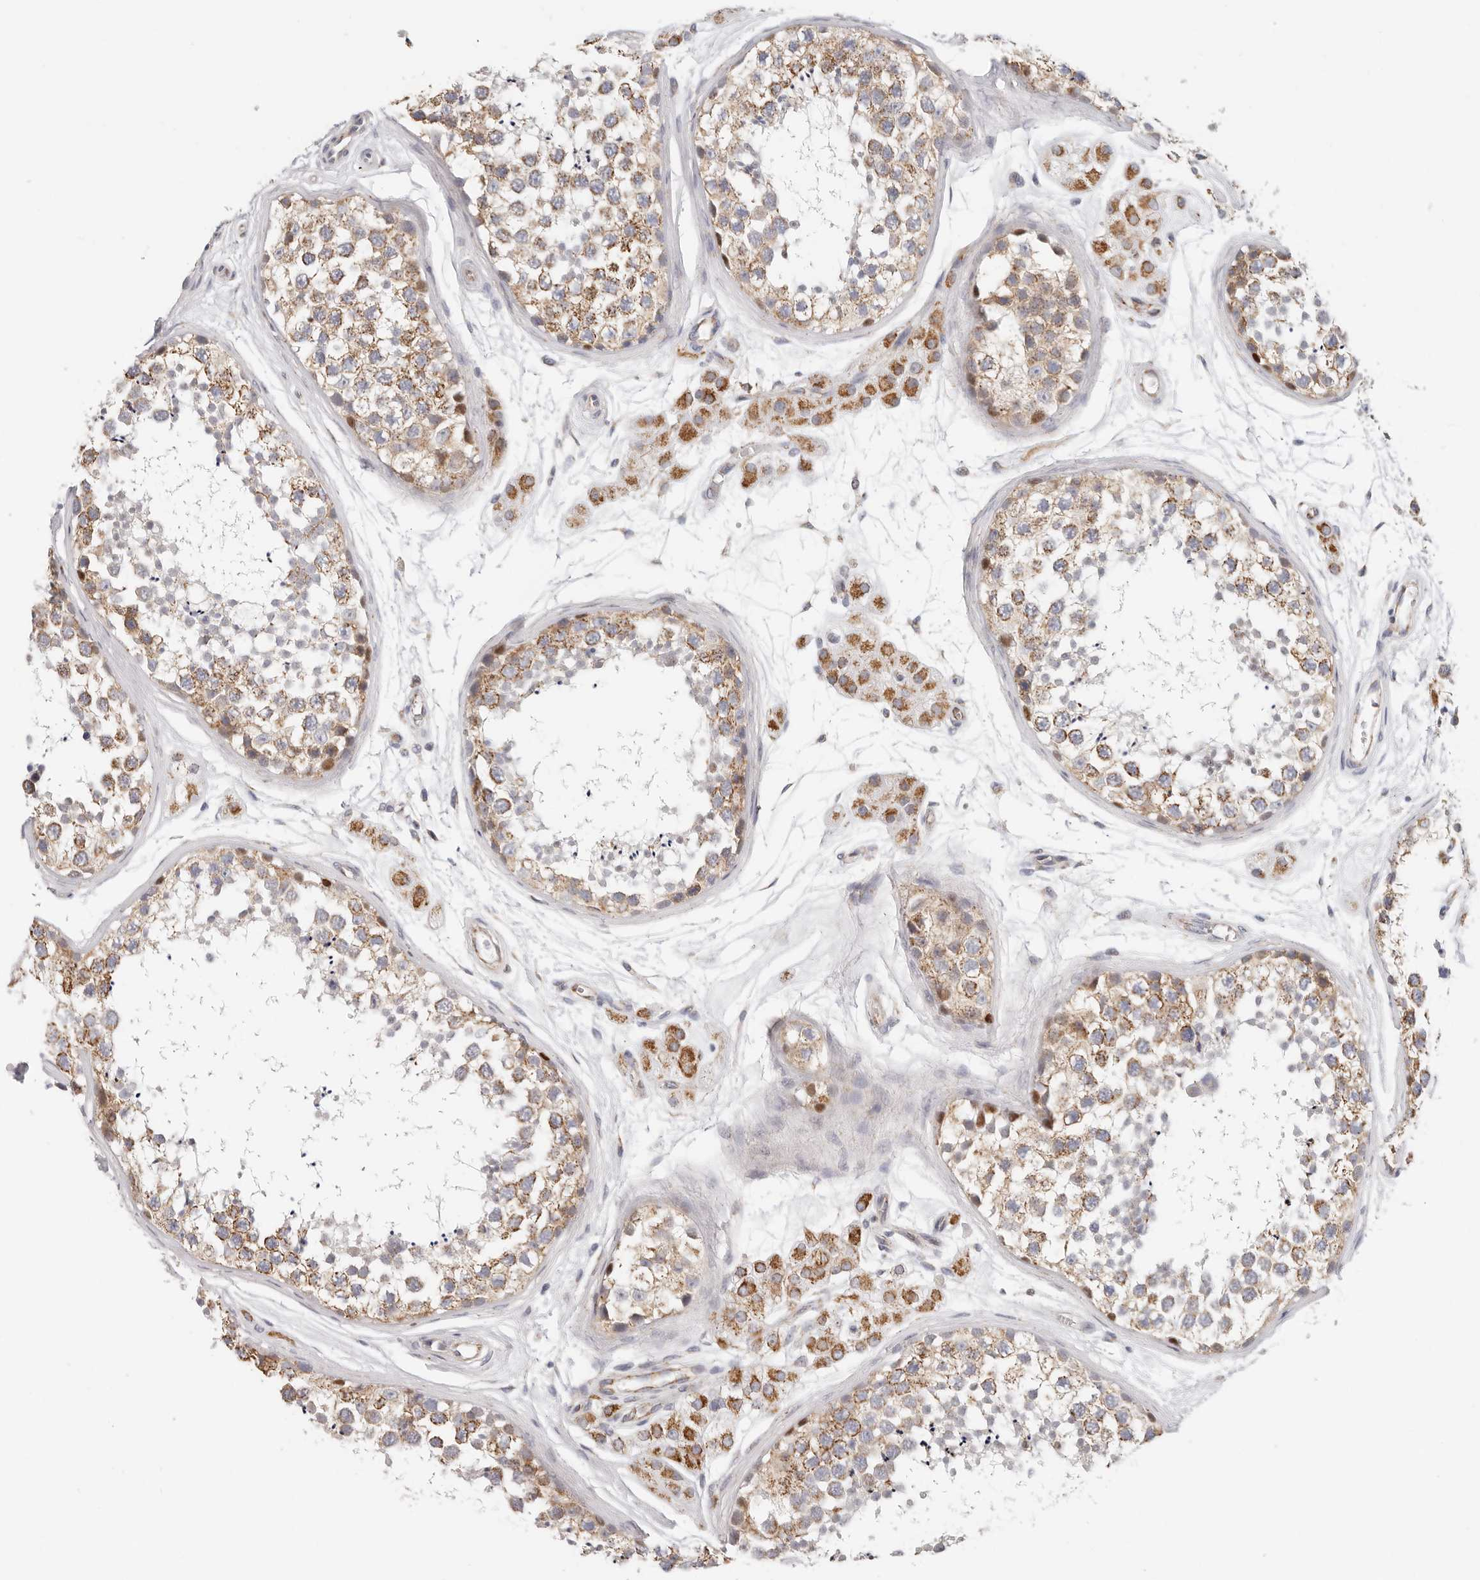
{"staining": {"intensity": "moderate", "quantity": "25%-75%", "location": "cytoplasmic/membranous"}, "tissue": "testis", "cell_type": "Cells in seminiferous ducts", "image_type": "normal", "snomed": [{"axis": "morphology", "description": "Normal tissue, NOS"}, {"axis": "topography", "description": "Testis"}], "caption": "Testis stained with DAB (3,3'-diaminobenzidine) immunohistochemistry exhibits medium levels of moderate cytoplasmic/membranous positivity in about 25%-75% of cells in seminiferous ducts.", "gene": "AFDN", "patient": {"sex": "male", "age": 56}}